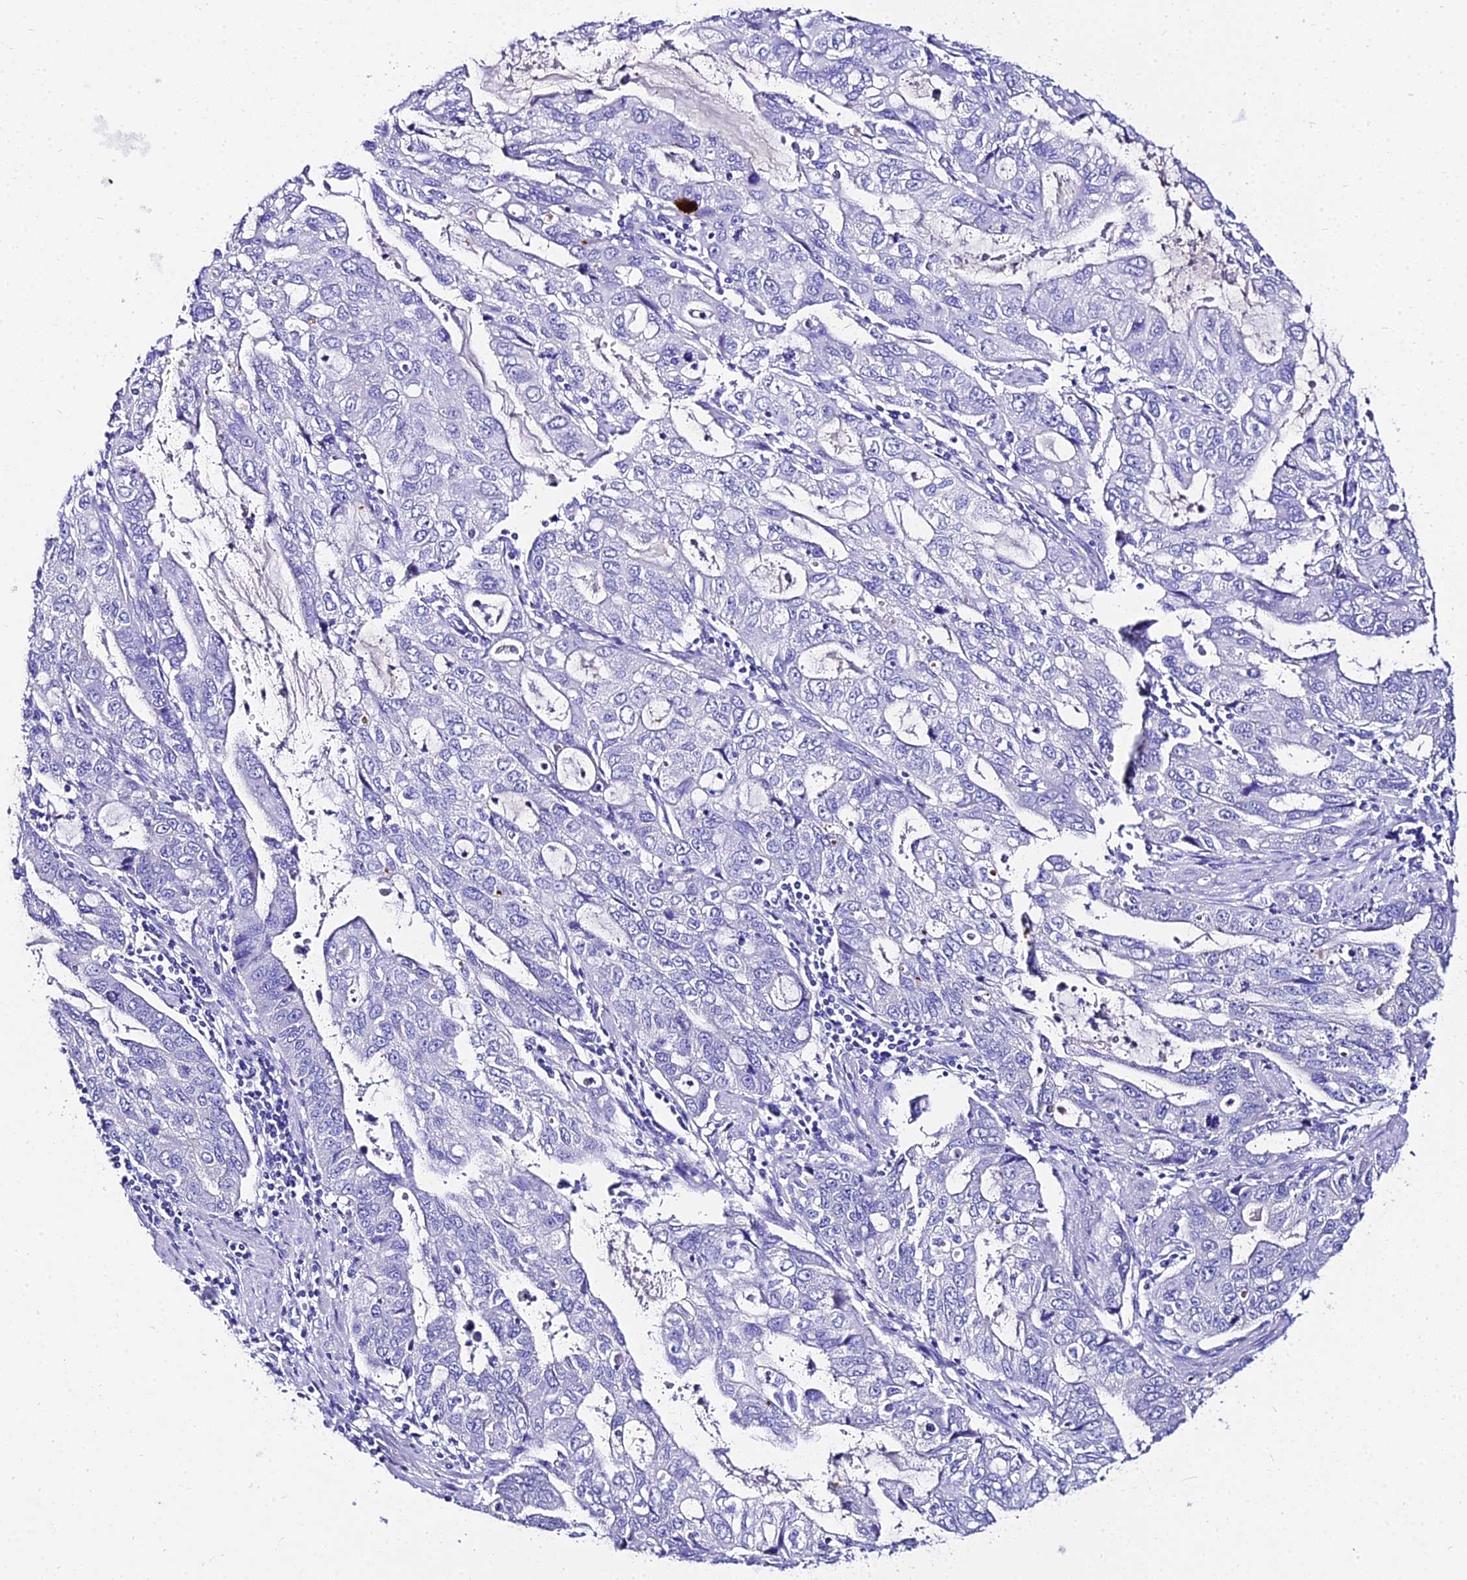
{"staining": {"intensity": "negative", "quantity": "none", "location": "none"}, "tissue": "stomach cancer", "cell_type": "Tumor cells", "image_type": "cancer", "snomed": [{"axis": "morphology", "description": "Adenocarcinoma, NOS"}, {"axis": "topography", "description": "Stomach, upper"}], "caption": "A high-resolution micrograph shows immunohistochemistry staining of adenocarcinoma (stomach), which shows no significant expression in tumor cells. (DAB (3,3'-diaminobenzidine) immunohistochemistry (IHC), high magnification).", "gene": "TUBA3D", "patient": {"sex": "female", "age": 52}}